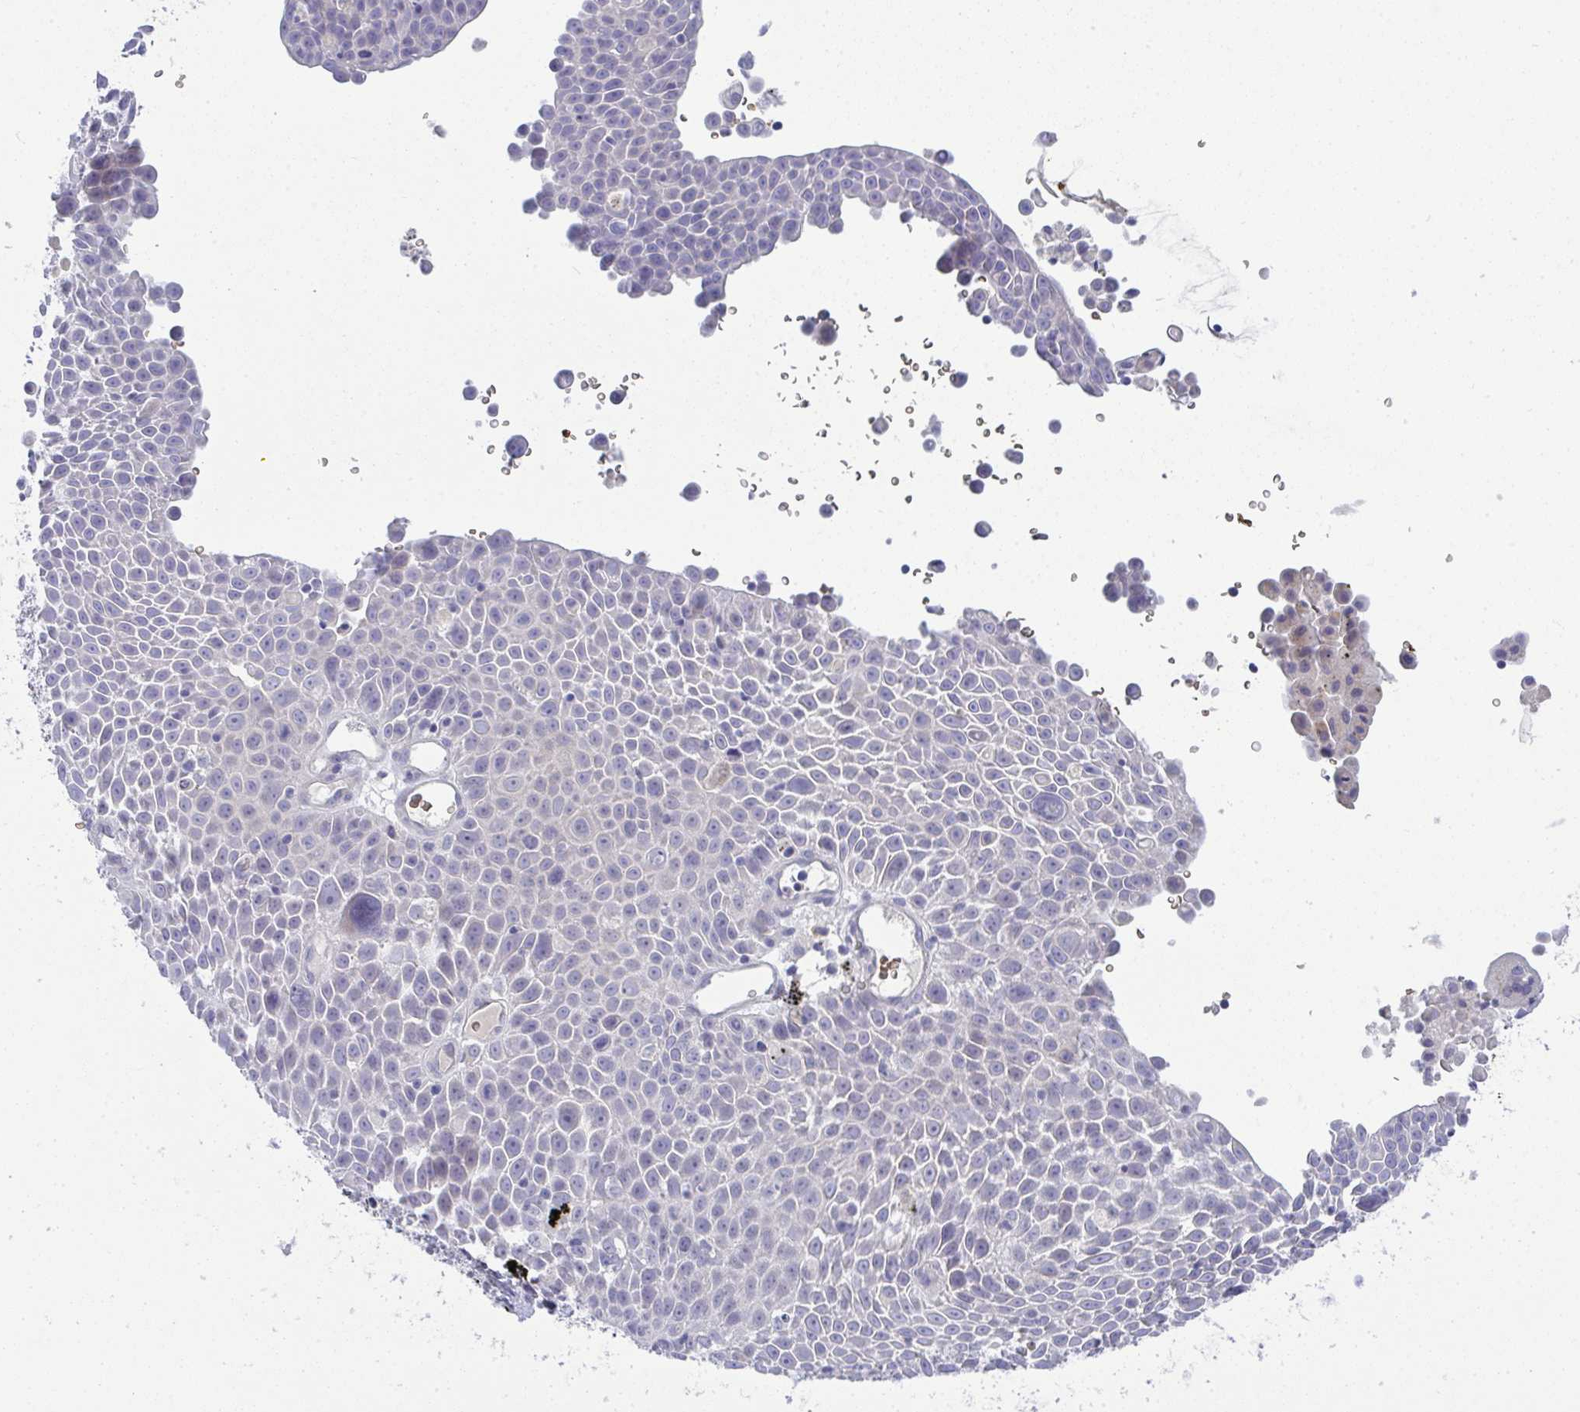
{"staining": {"intensity": "negative", "quantity": "none", "location": "none"}, "tissue": "lung cancer", "cell_type": "Tumor cells", "image_type": "cancer", "snomed": [{"axis": "morphology", "description": "Squamous cell carcinoma, NOS"}, {"axis": "morphology", "description": "Squamous cell carcinoma, metastatic, NOS"}, {"axis": "topography", "description": "Lymph node"}, {"axis": "topography", "description": "Lung"}], "caption": "IHC histopathology image of lung cancer (metastatic squamous cell carcinoma) stained for a protein (brown), which reveals no expression in tumor cells. (DAB immunohistochemistry (IHC) visualized using brightfield microscopy, high magnification).", "gene": "SPTB", "patient": {"sex": "female", "age": 62}}